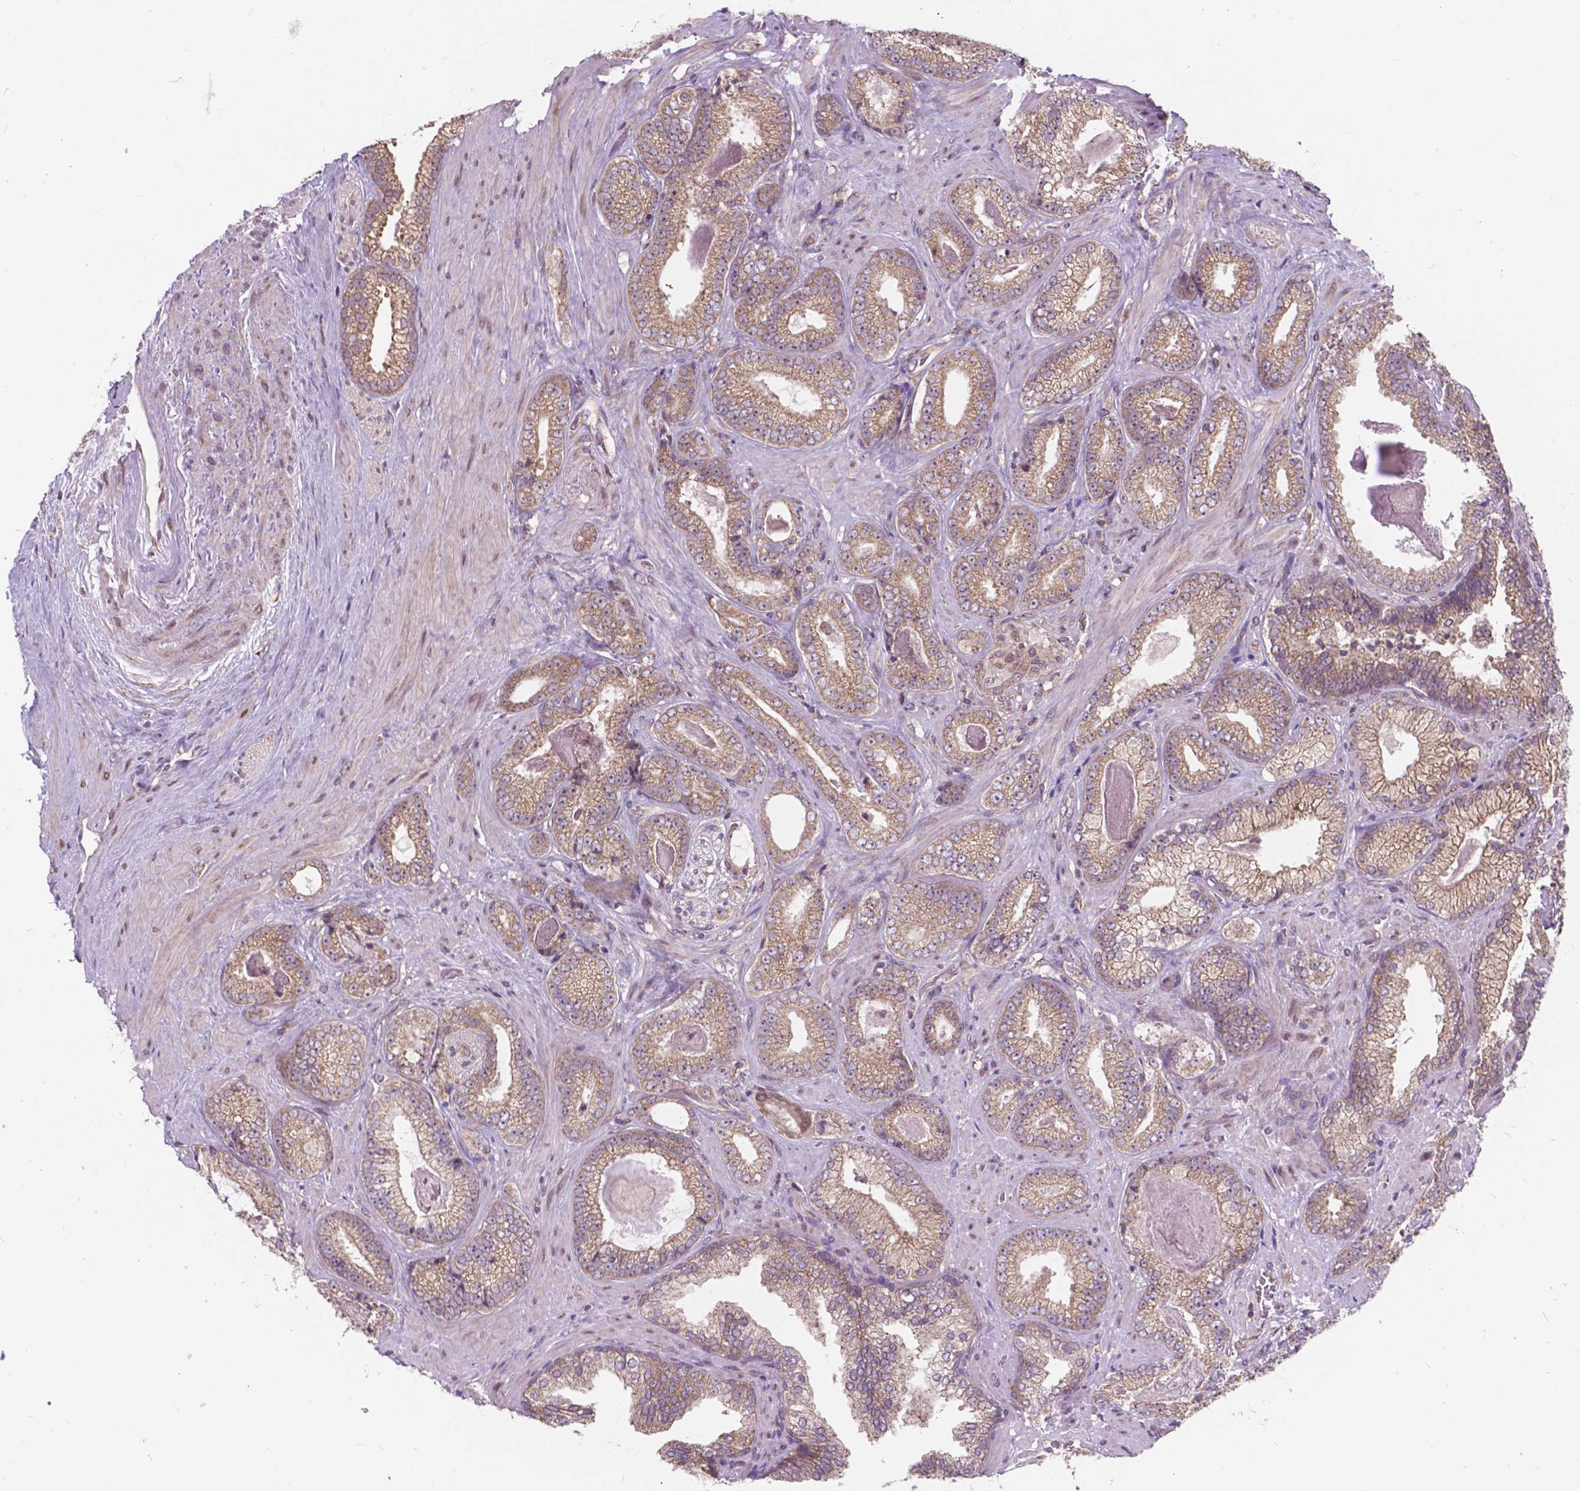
{"staining": {"intensity": "moderate", "quantity": "25%-75%", "location": "cytoplasmic/membranous"}, "tissue": "prostate cancer", "cell_type": "Tumor cells", "image_type": "cancer", "snomed": [{"axis": "morphology", "description": "Adenocarcinoma, Low grade"}, {"axis": "topography", "description": "Prostate"}], "caption": "Immunohistochemical staining of human prostate low-grade adenocarcinoma reveals medium levels of moderate cytoplasmic/membranous protein staining in about 25%-75% of tumor cells.", "gene": "MRPL33", "patient": {"sex": "male", "age": 61}}